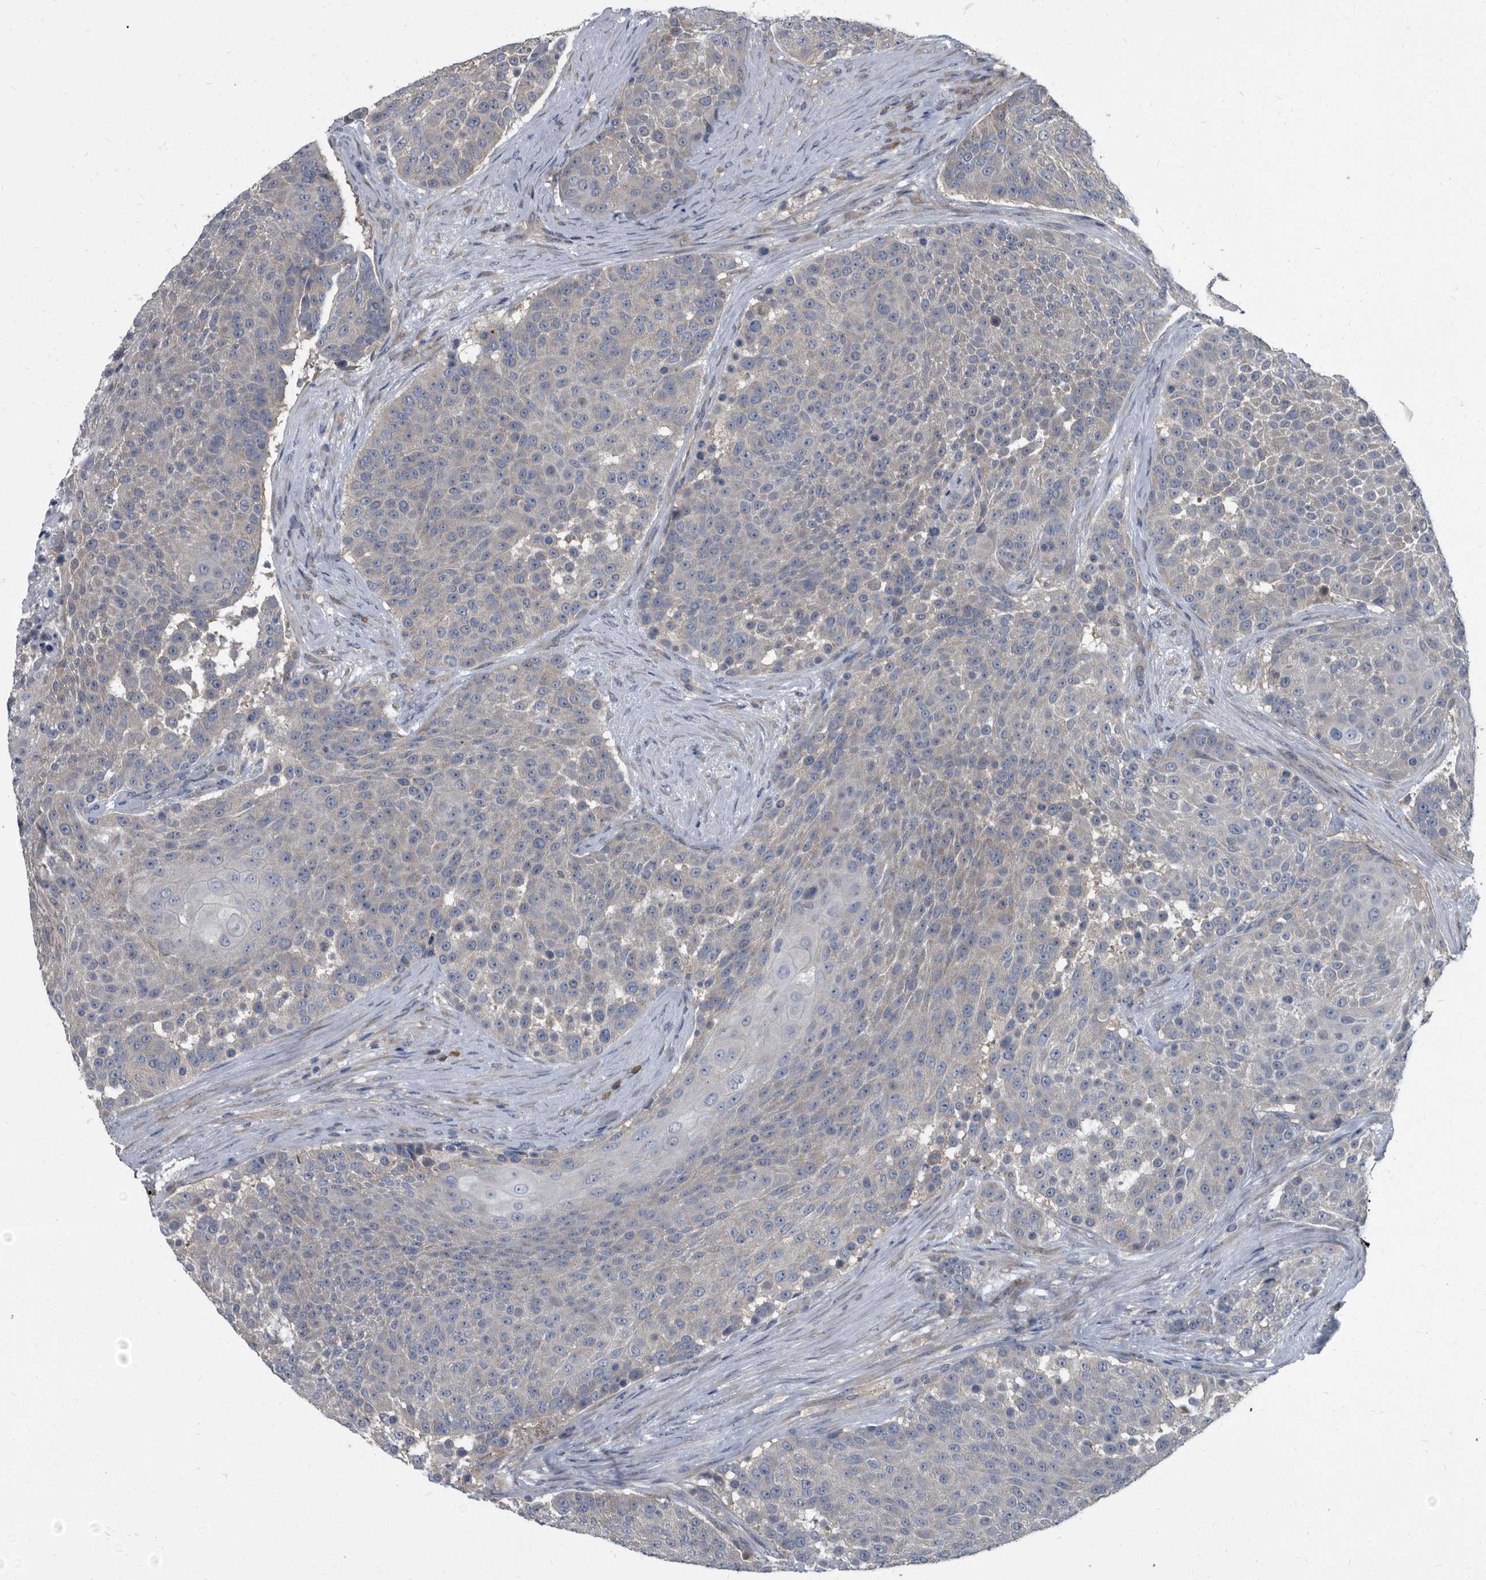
{"staining": {"intensity": "weak", "quantity": "<25%", "location": "cytoplasmic/membranous"}, "tissue": "urothelial cancer", "cell_type": "Tumor cells", "image_type": "cancer", "snomed": [{"axis": "morphology", "description": "Urothelial carcinoma, High grade"}, {"axis": "topography", "description": "Urinary bladder"}], "caption": "DAB immunohistochemical staining of urothelial cancer demonstrates no significant positivity in tumor cells.", "gene": "CDV3", "patient": {"sex": "female", "age": 63}}